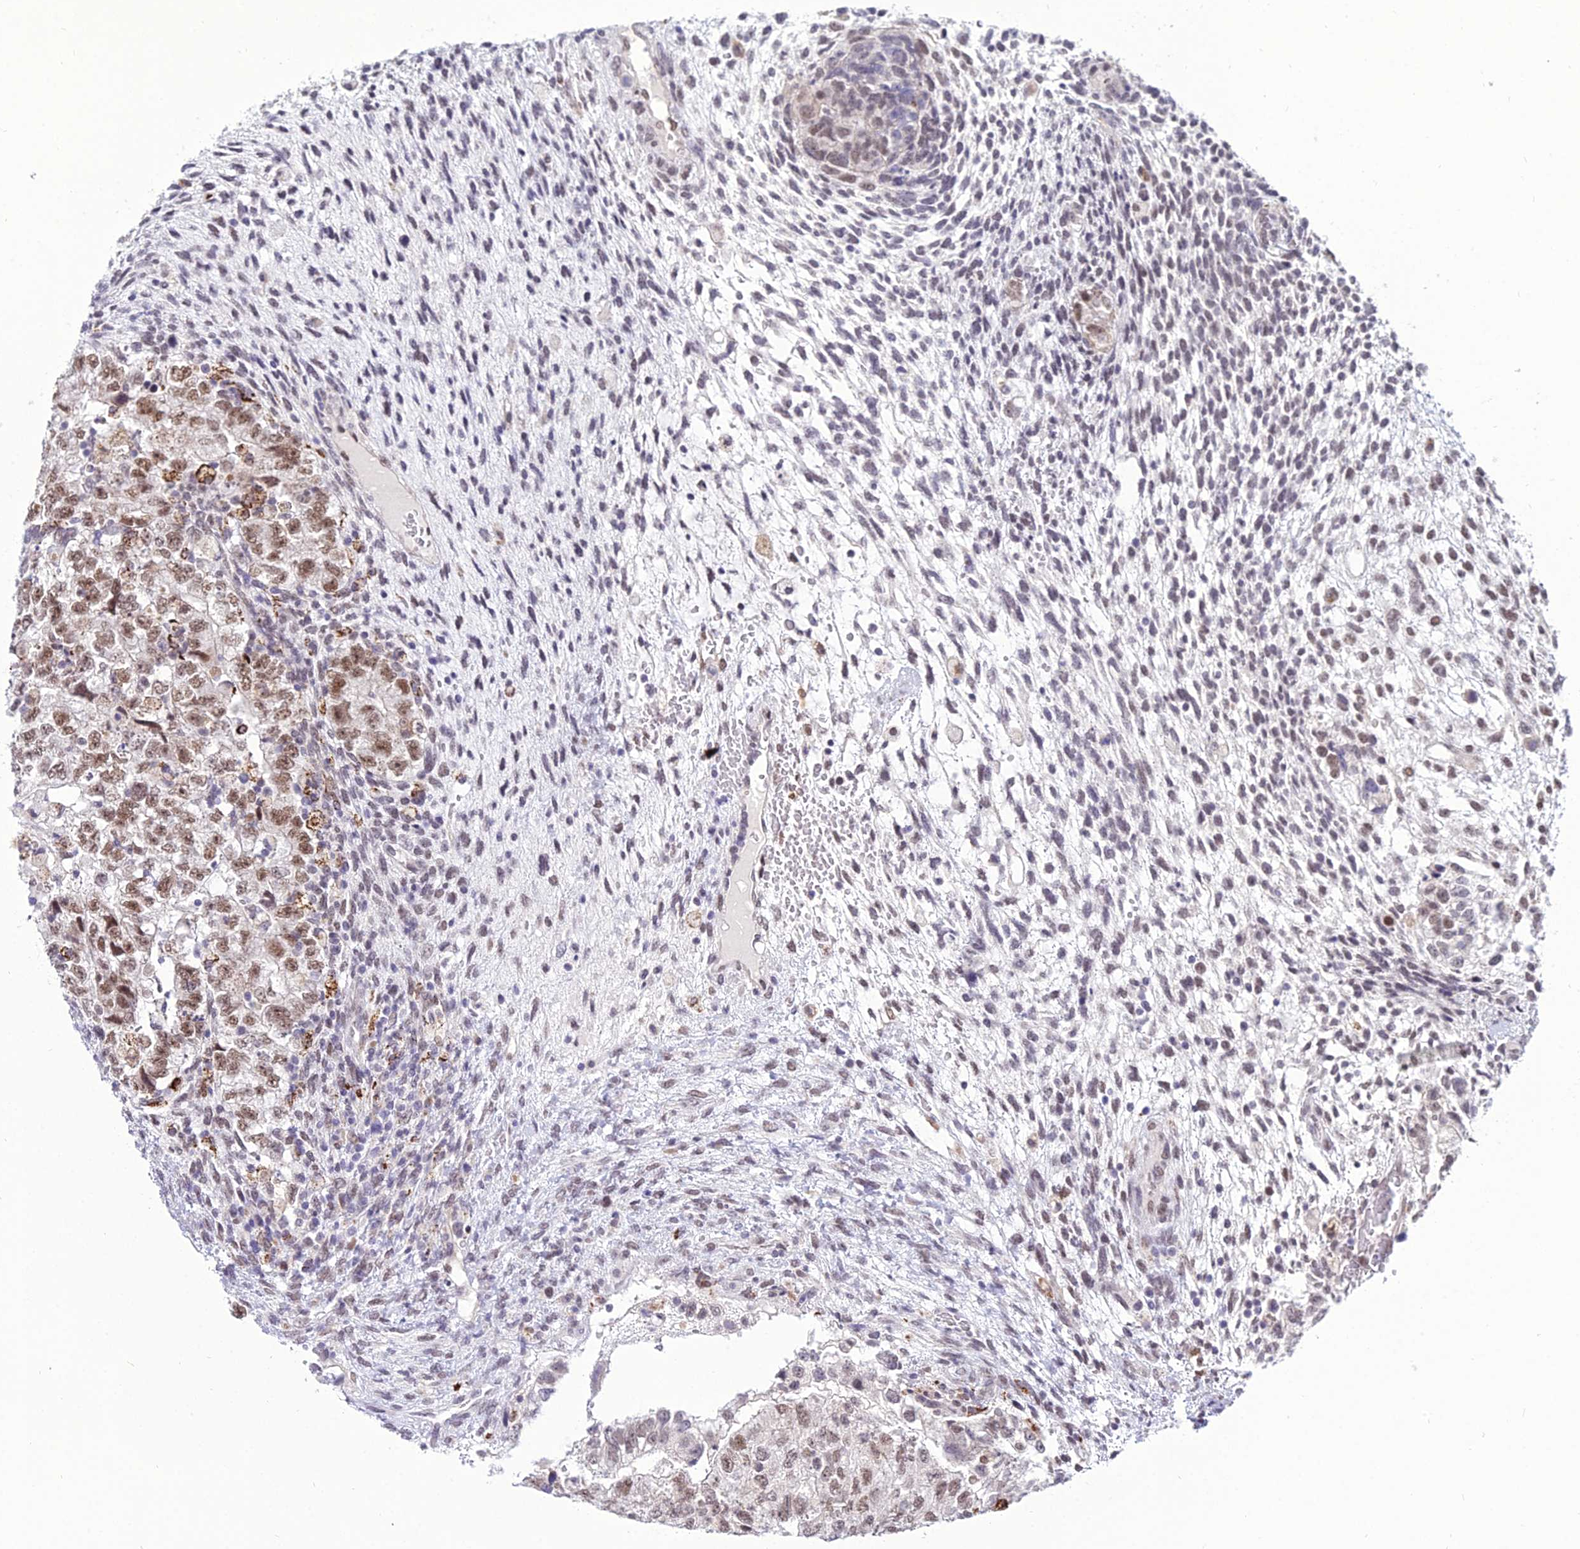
{"staining": {"intensity": "moderate", "quantity": ">75%", "location": "nuclear"}, "tissue": "testis cancer", "cell_type": "Tumor cells", "image_type": "cancer", "snomed": [{"axis": "morphology", "description": "Normal tissue, NOS"}, {"axis": "morphology", "description": "Carcinoma, Embryonal, NOS"}, {"axis": "topography", "description": "Testis"}], "caption": "The histopathology image displays staining of testis cancer (embryonal carcinoma), revealing moderate nuclear protein staining (brown color) within tumor cells.", "gene": "C6orf163", "patient": {"sex": "male", "age": 36}}